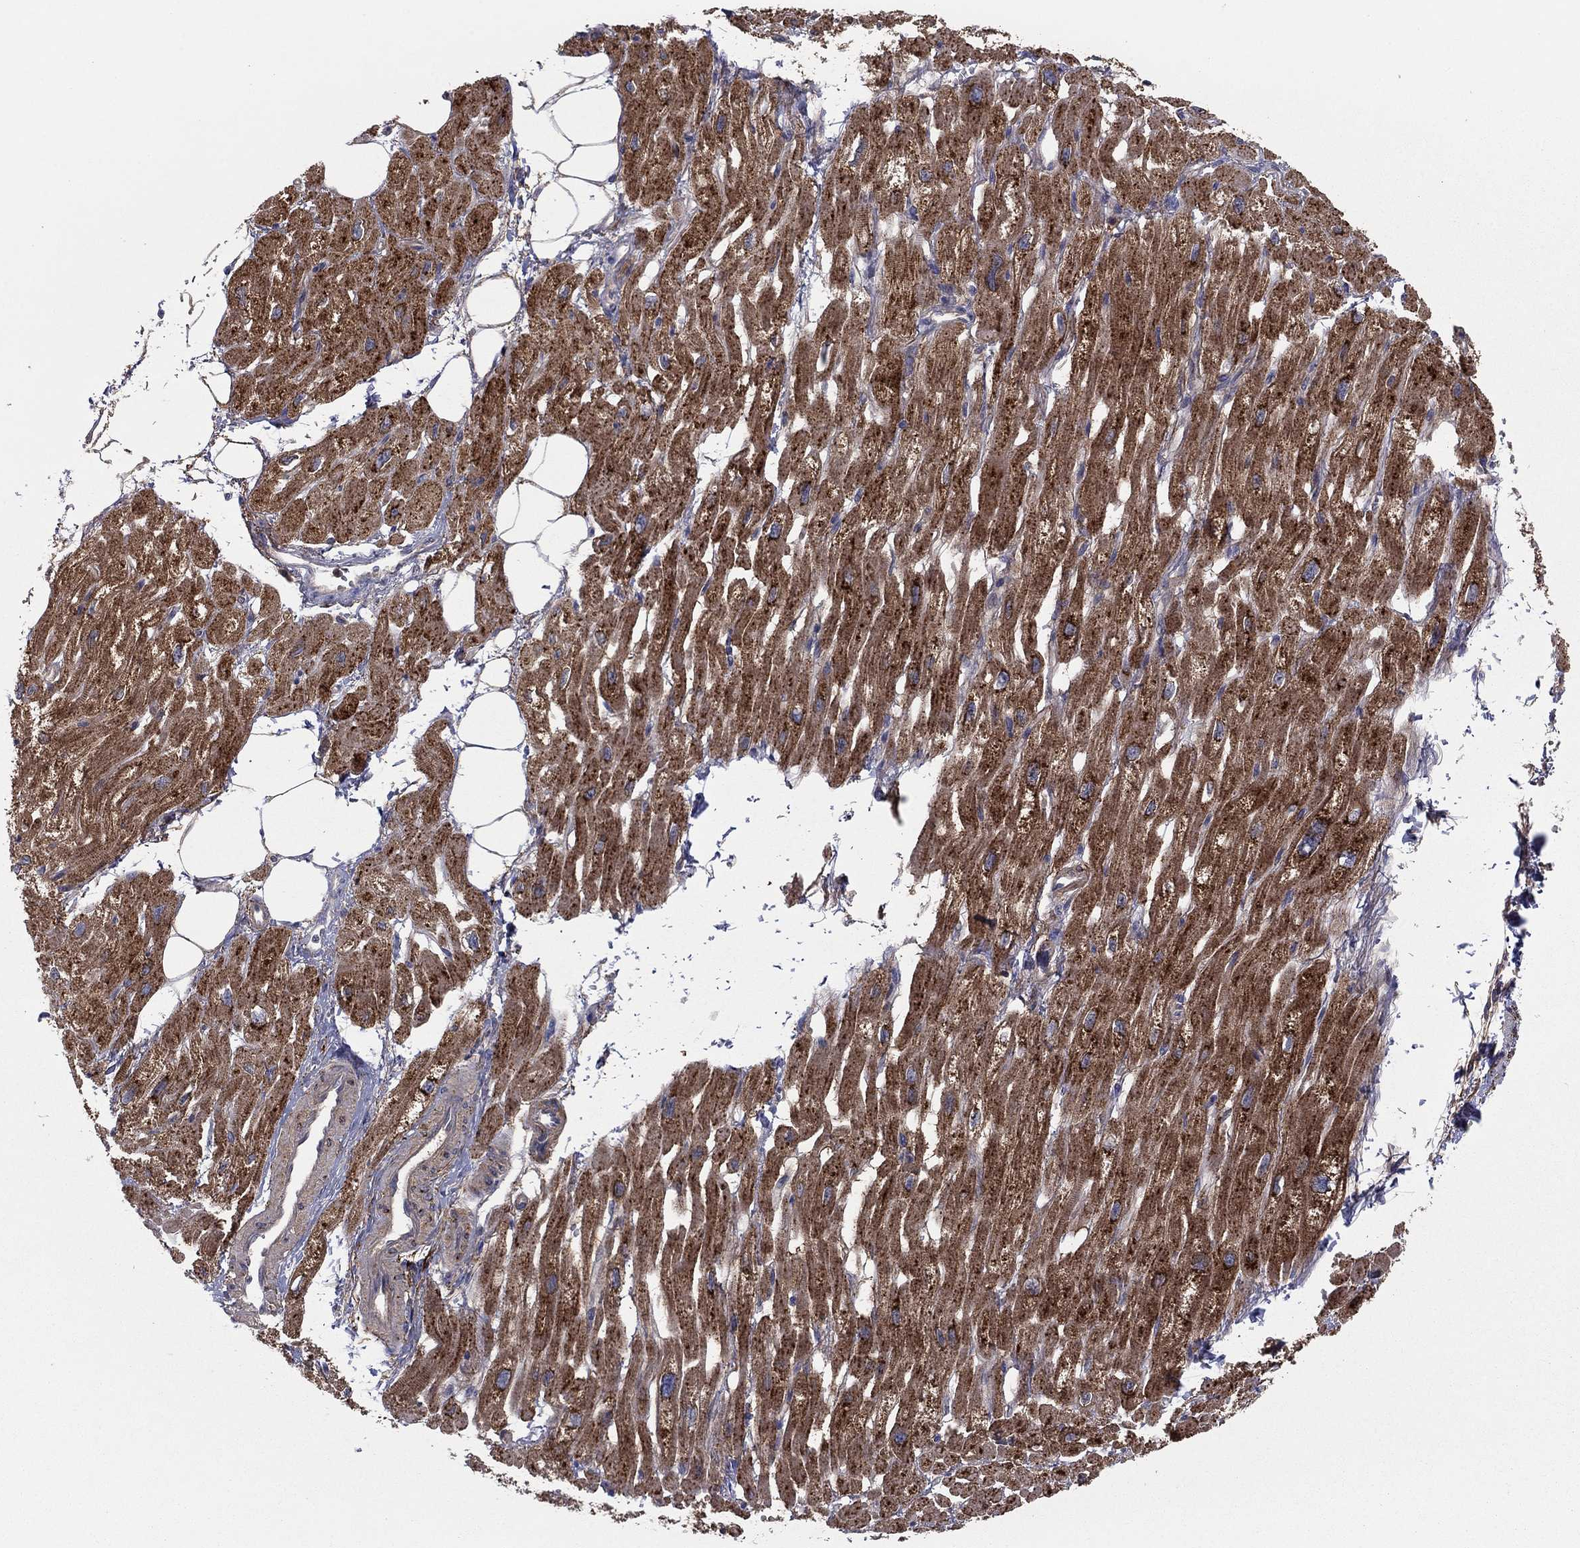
{"staining": {"intensity": "strong", "quantity": "25%-75%", "location": "cytoplasmic/membranous"}, "tissue": "heart muscle", "cell_type": "Cardiomyocytes", "image_type": "normal", "snomed": [{"axis": "morphology", "description": "Normal tissue, NOS"}, {"axis": "topography", "description": "Heart"}], "caption": "Immunohistochemical staining of benign heart muscle displays 25%-75% levels of strong cytoplasmic/membranous protein expression in approximately 25%-75% of cardiomyocytes. (IHC, brightfield microscopy, high magnification).", "gene": "RNF123", "patient": {"sex": "male", "age": 66}}